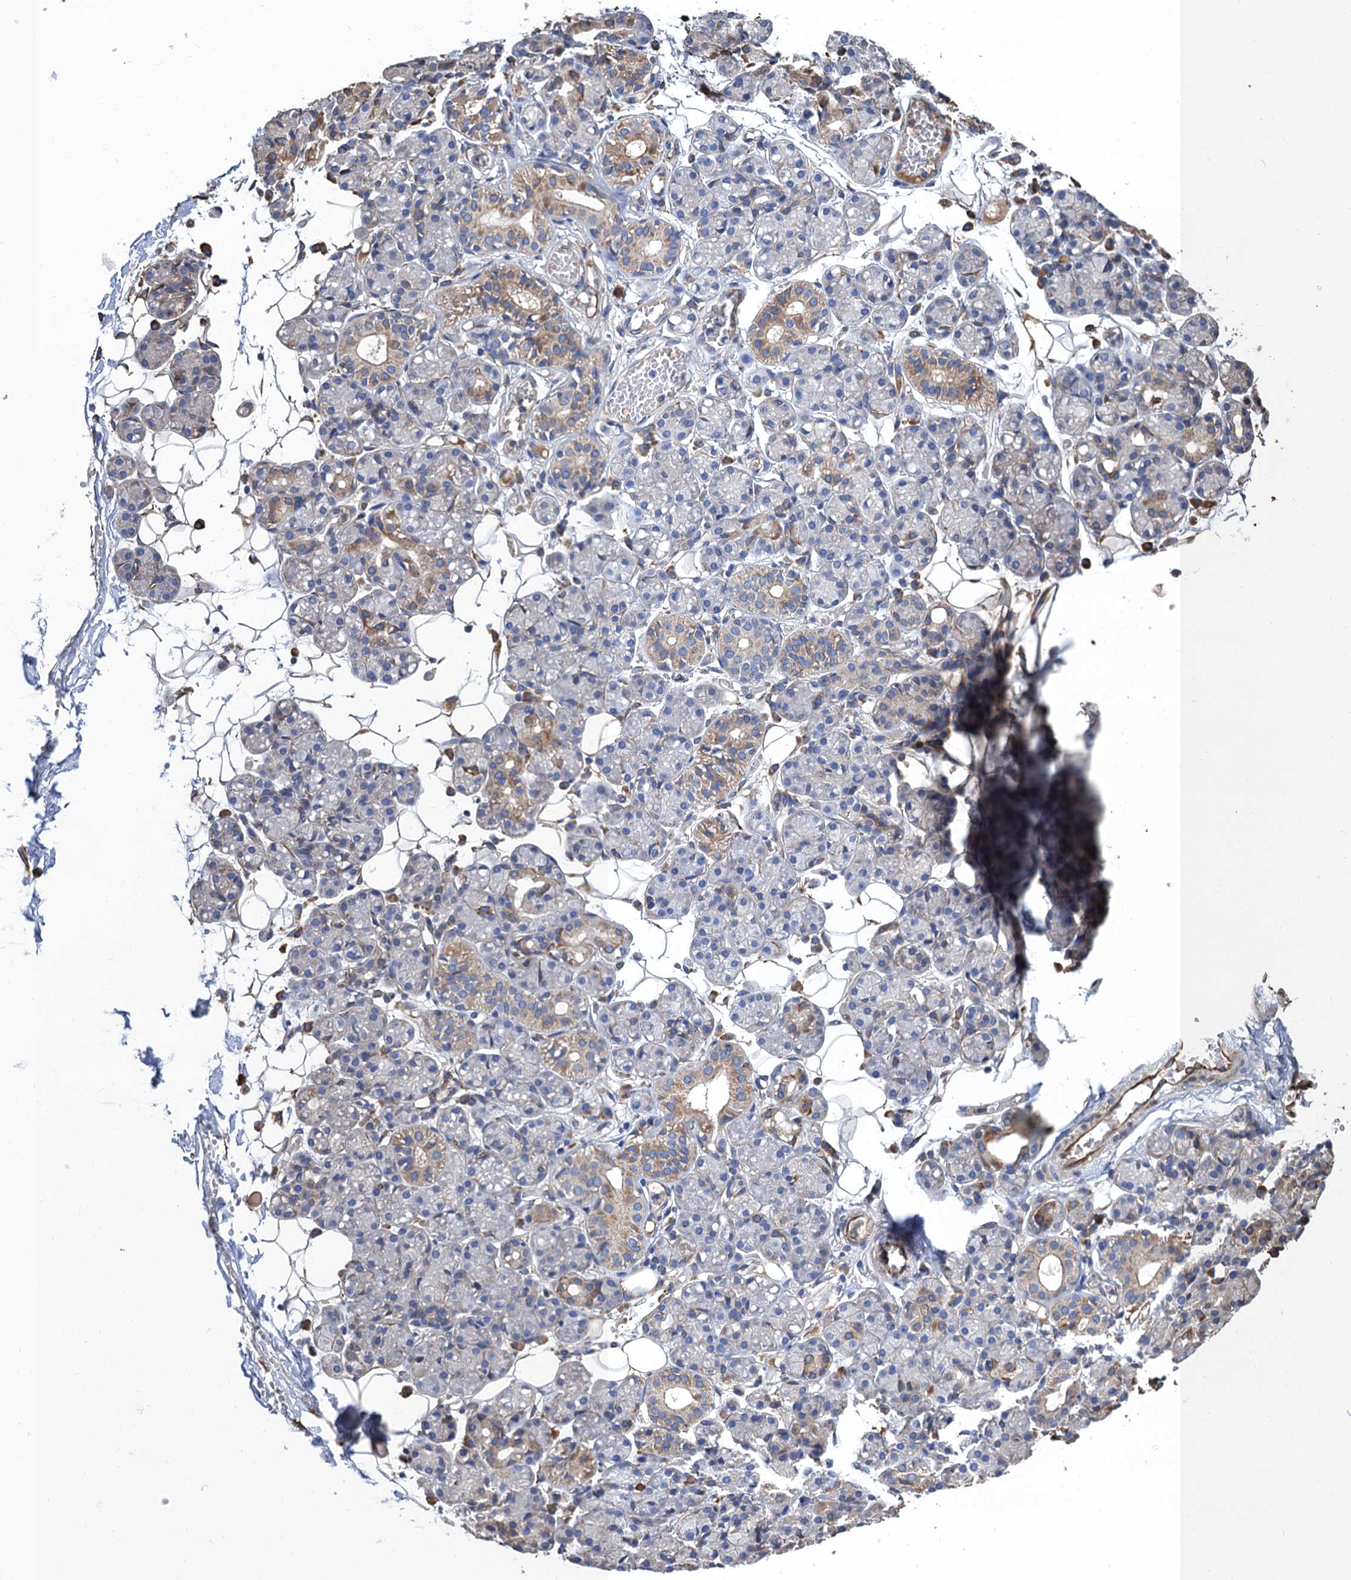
{"staining": {"intensity": "weak", "quantity": "25%-75%", "location": "cytoplasmic/membranous"}, "tissue": "salivary gland", "cell_type": "Glandular cells", "image_type": "normal", "snomed": [{"axis": "morphology", "description": "Normal tissue, NOS"}, {"axis": "topography", "description": "Salivary gland"}], "caption": "Protein staining reveals weak cytoplasmic/membranous expression in about 25%-75% of glandular cells in normal salivary gland.", "gene": "CNNM1", "patient": {"sex": "male", "age": 63}}